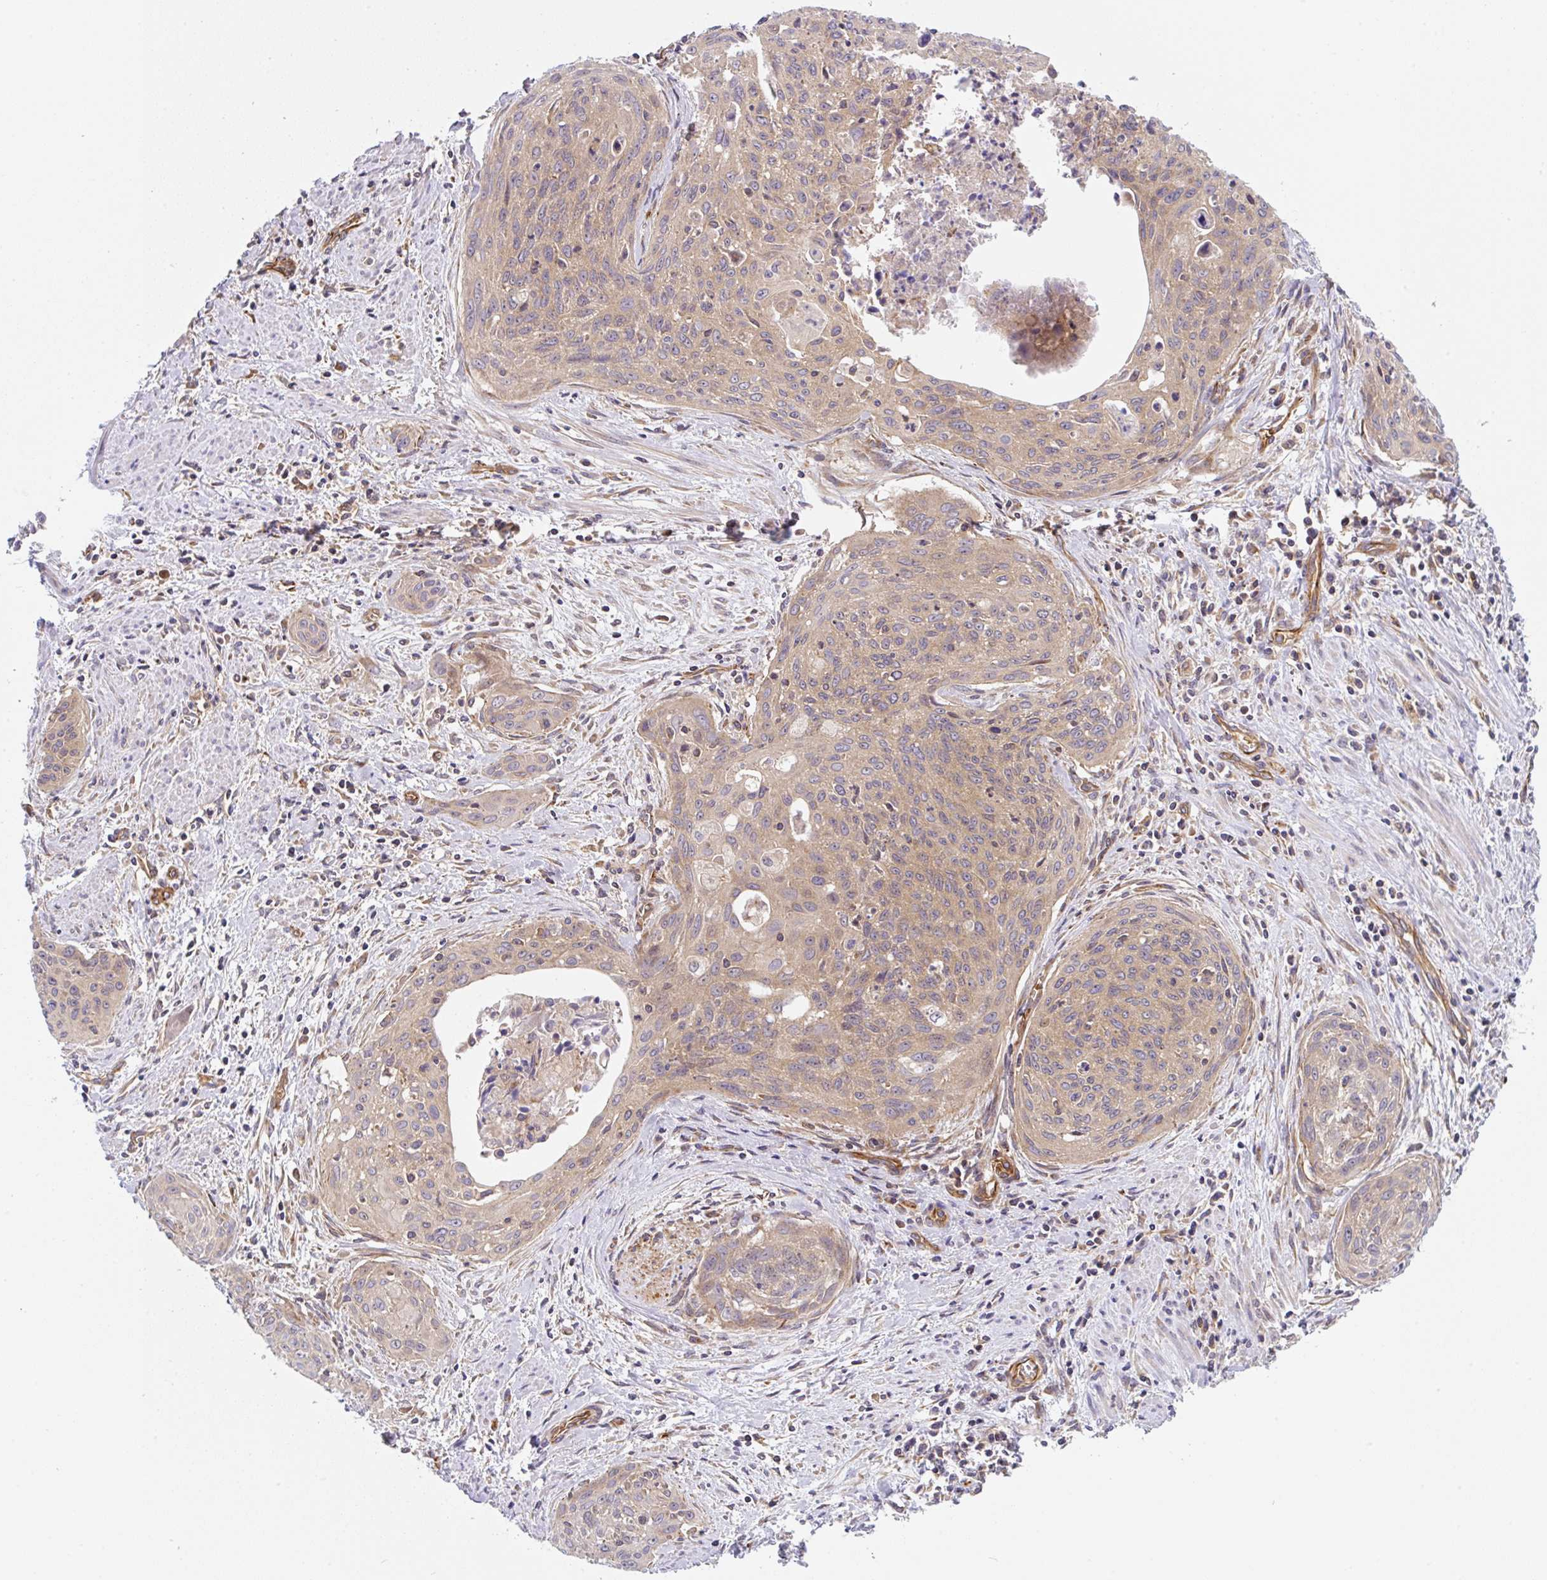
{"staining": {"intensity": "weak", "quantity": "25%-75%", "location": "cytoplasmic/membranous"}, "tissue": "cervical cancer", "cell_type": "Tumor cells", "image_type": "cancer", "snomed": [{"axis": "morphology", "description": "Squamous cell carcinoma, NOS"}, {"axis": "topography", "description": "Cervix"}], "caption": "Cervical cancer tissue shows weak cytoplasmic/membranous positivity in about 25%-75% of tumor cells, visualized by immunohistochemistry.", "gene": "APOBEC3D", "patient": {"sex": "female", "age": 55}}